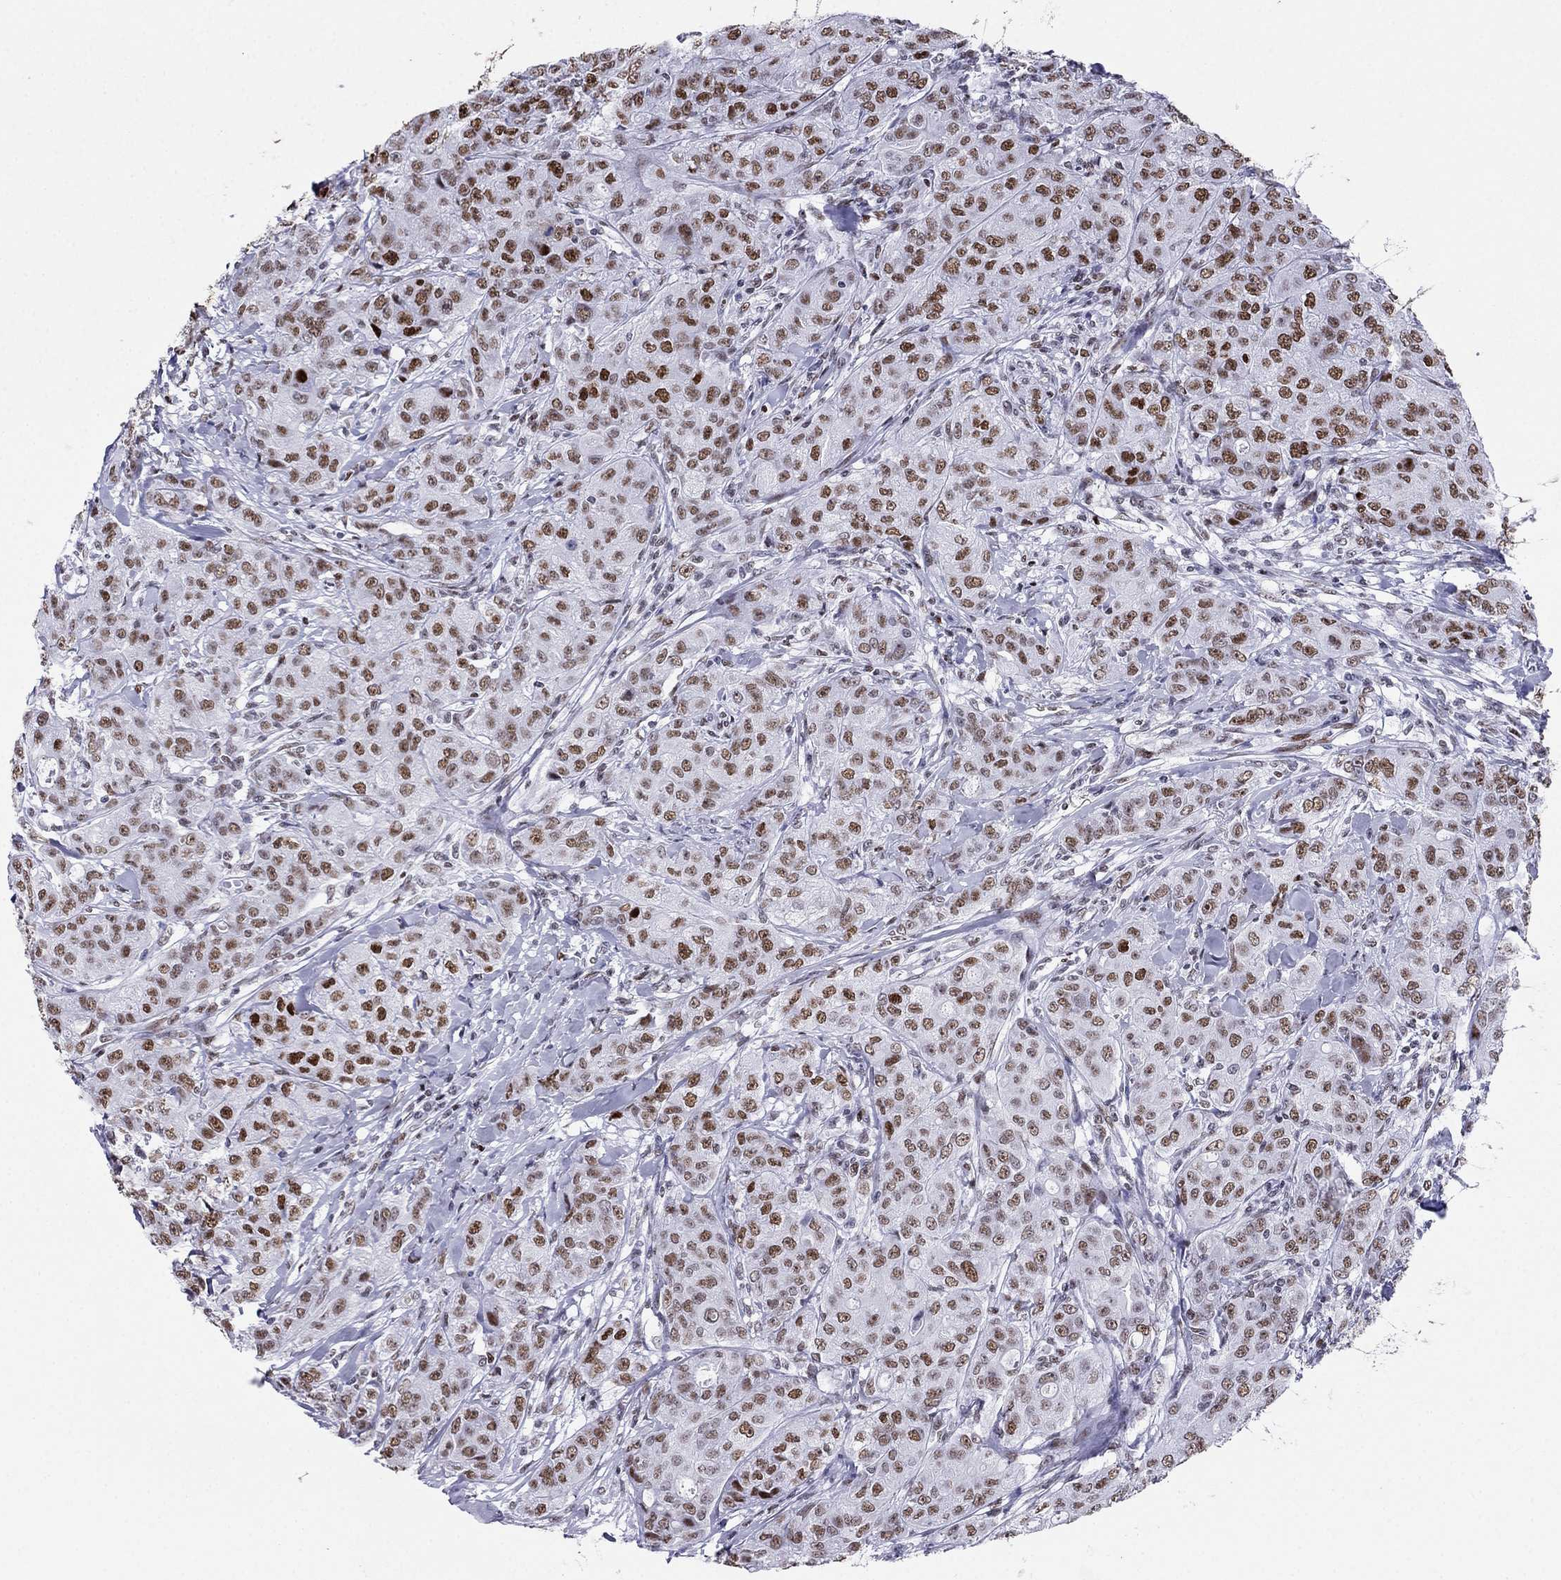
{"staining": {"intensity": "strong", "quantity": ">75%", "location": "nuclear"}, "tissue": "breast cancer", "cell_type": "Tumor cells", "image_type": "cancer", "snomed": [{"axis": "morphology", "description": "Duct carcinoma"}, {"axis": "topography", "description": "Breast"}], "caption": "A brown stain shows strong nuclear positivity of a protein in human breast cancer (invasive ductal carcinoma) tumor cells. The staining was performed using DAB (3,3'-diaminobenzidine) to visualize the protein expression in brown, while the nuclei were stained in blue with hematoxylin (Magnification: 20x).", "gene": "PPM1G", "patient": {"sex": "female", "age": 43}}